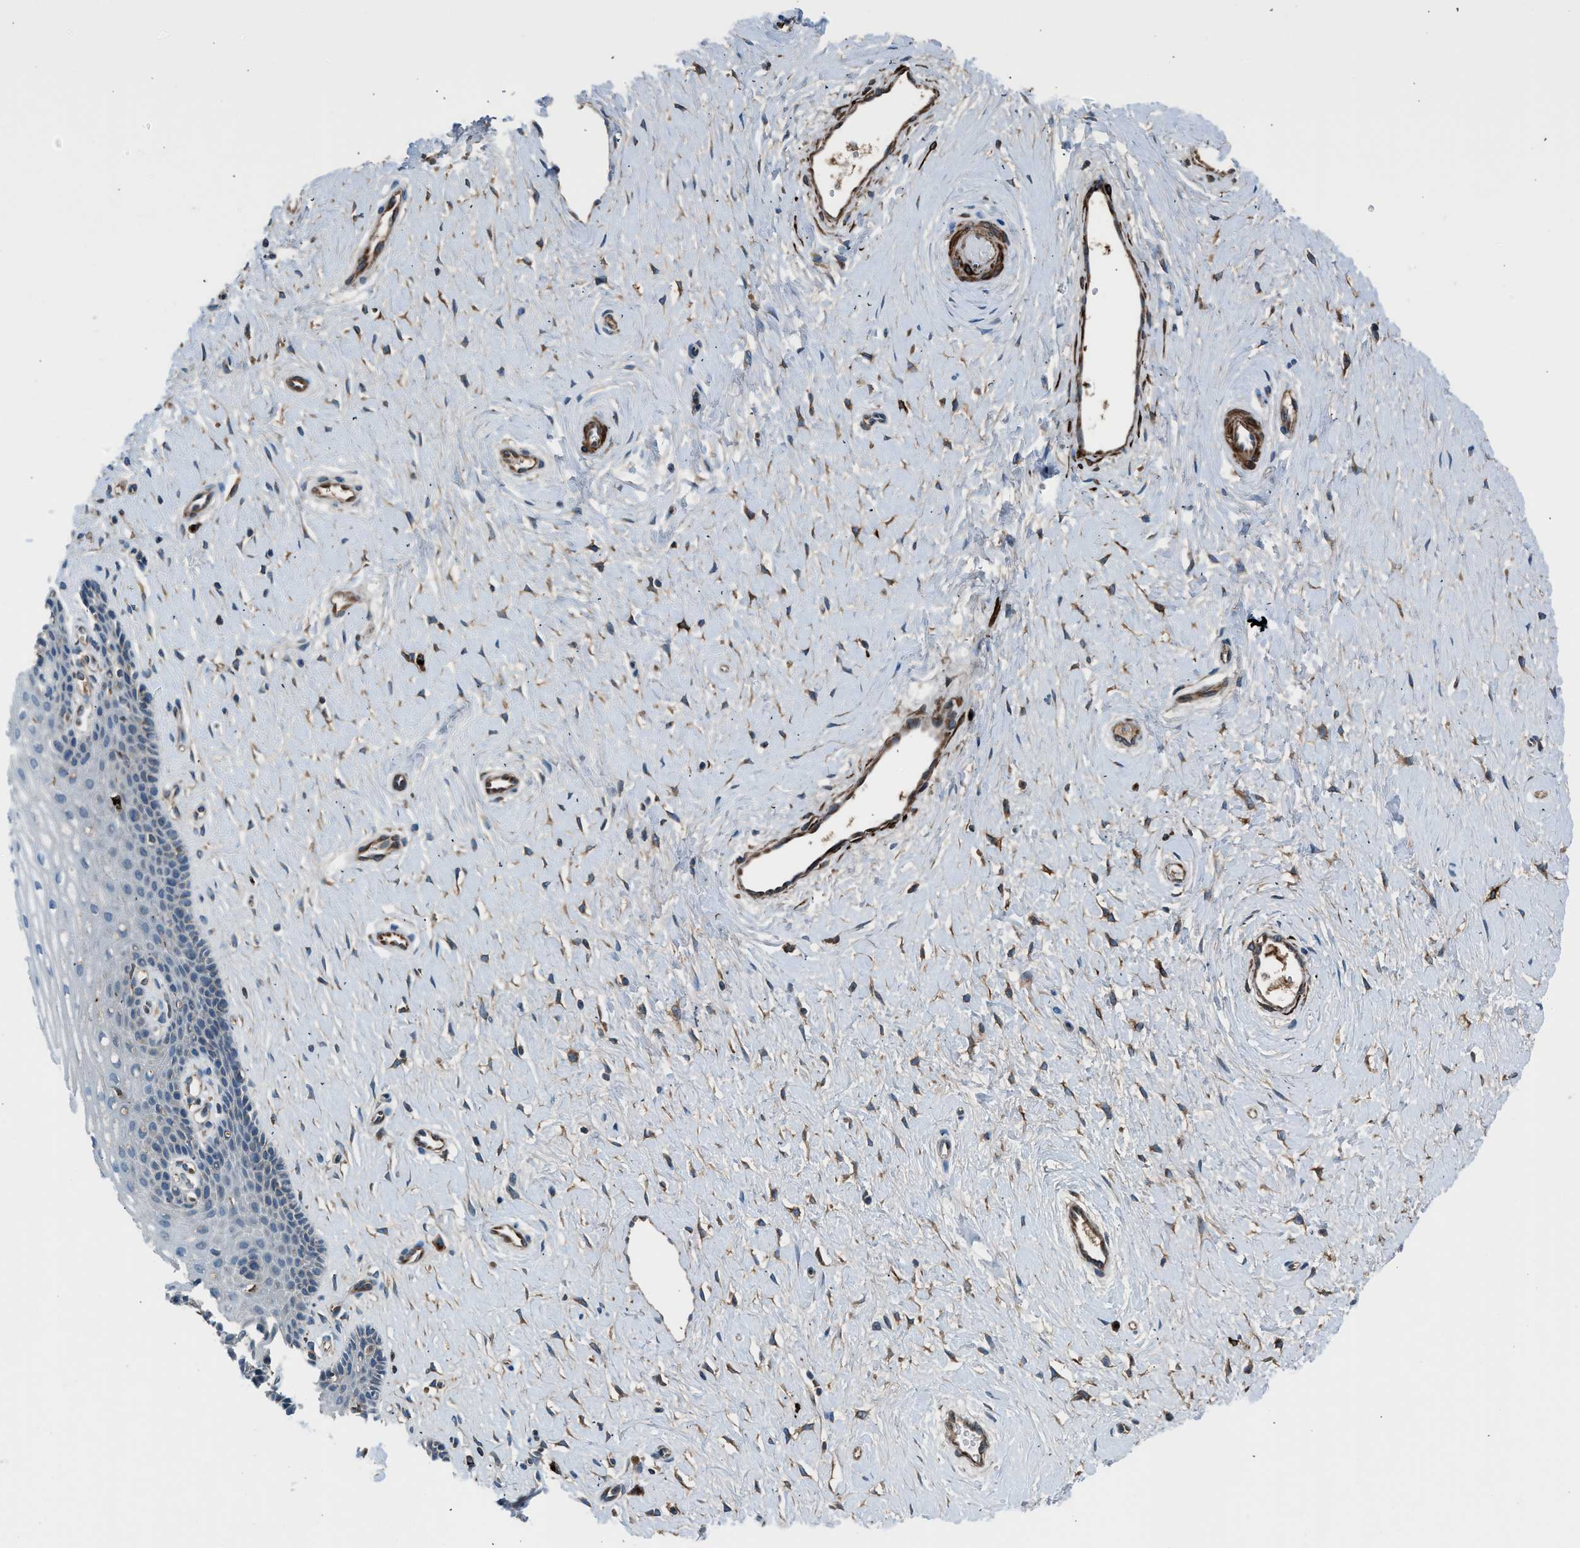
{"staining": {"intensity": "negative", "quantity": "none", "location": "none"}, "tissue": "cervix", "cell_type": "Squamous epithelial cells", "image_type": "normal", "snomed": [{"axis": "morphology", "description": "Normal tissue, NOS"}, {"axis": "topography", "description": "Cervix"}], "caption": "Immunohistochemistry histopathology image of unremarkable cervix: cervix stained with DAB demonstrates no significant protein staining in squamous epithelial cells.", "gene": "LMBR1", "patient": {"sex": "female", "age": 39}}